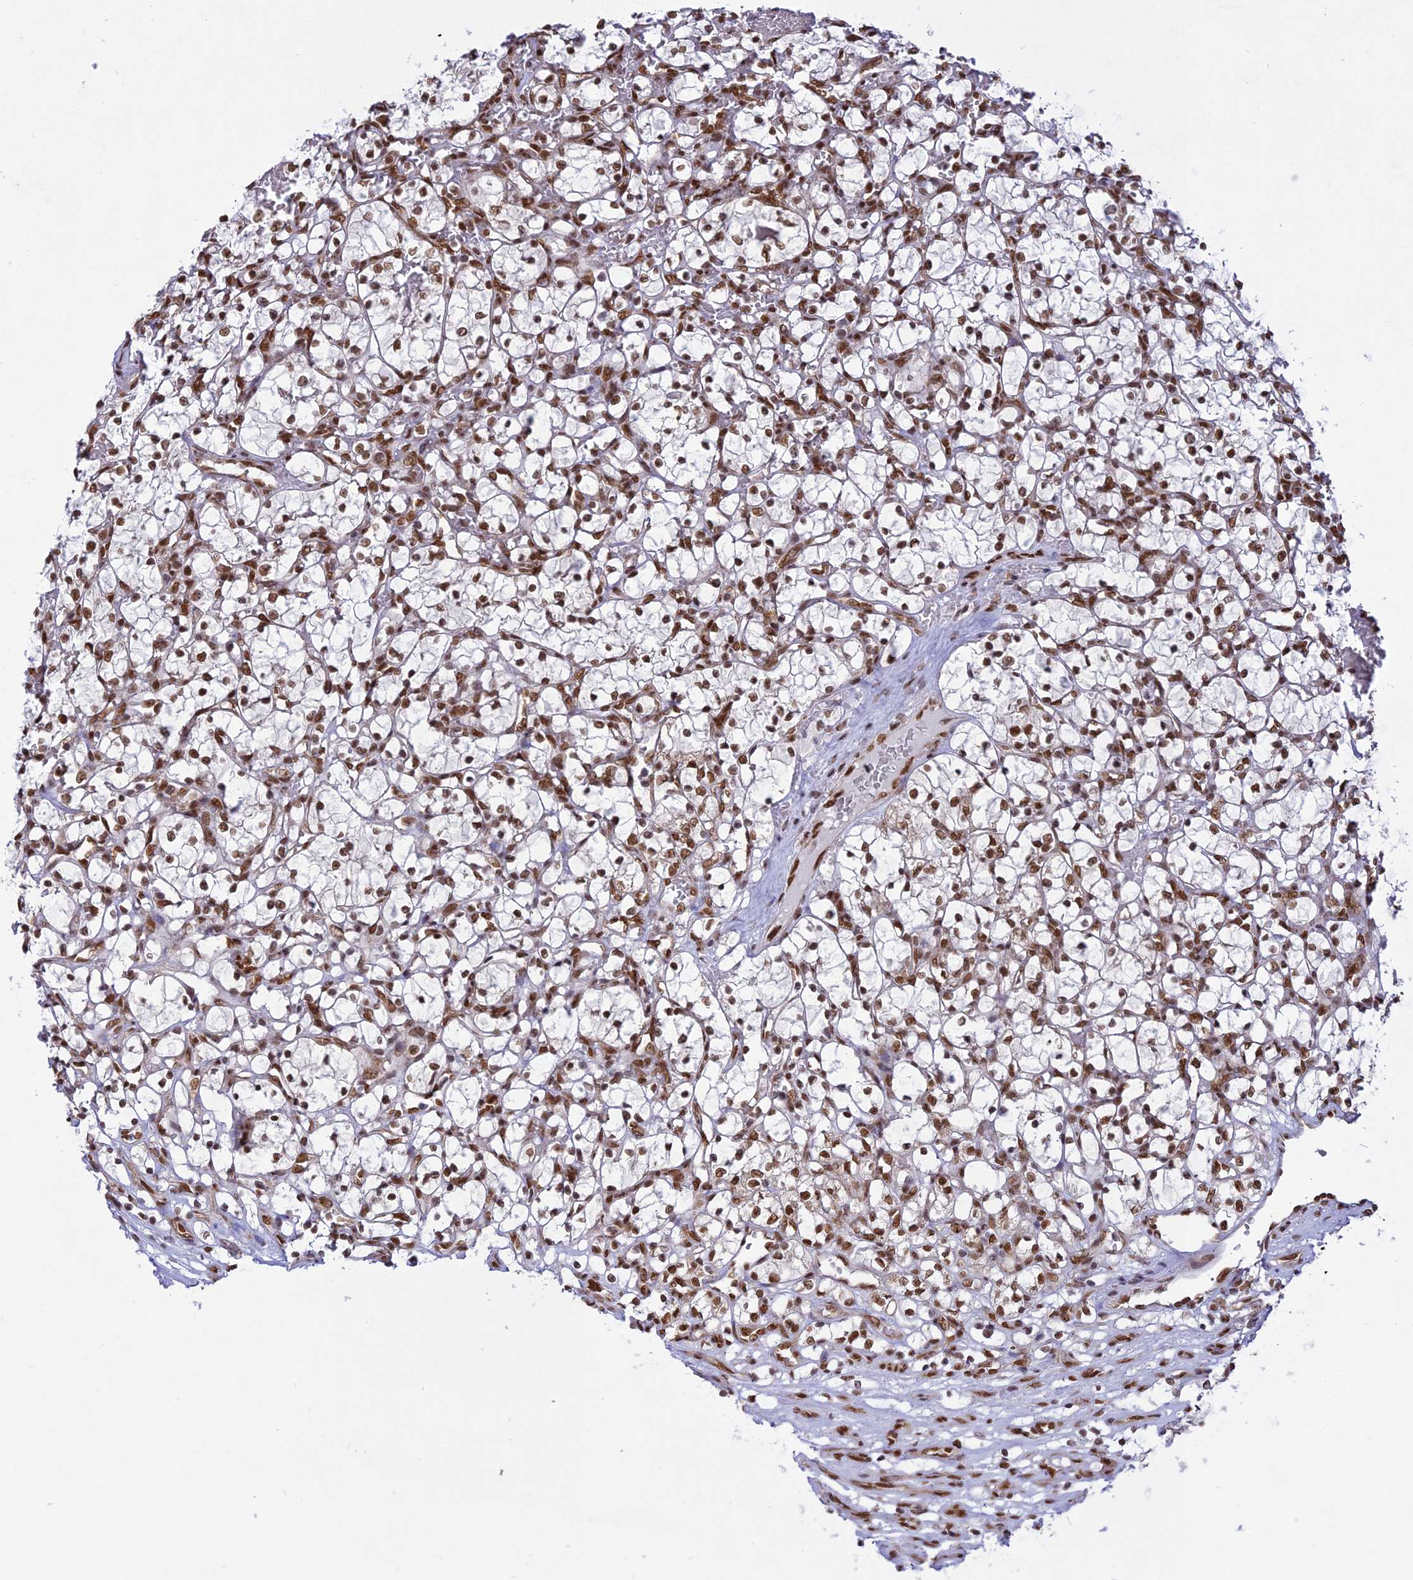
{"staining": {"intensity": "strong", "quantity": ">75%", "location": "nuclear"}, "tissue": "renal cancer", "cell_type": "Tumor cells", "image_type": "cancer", "snomed": [{"axis": "morphology", "description": "Adenocarcinoma, NOS"}, {"axis": "topography", "description": "Kidney"}], "caption": "This is a photomicrograph of IHC staining of adenocarcinoma (renal), which shows strong positivity in the nuclear of tumor cells.", "gene": "DDX1", "patient": {"sex": "female", "age": 69}}